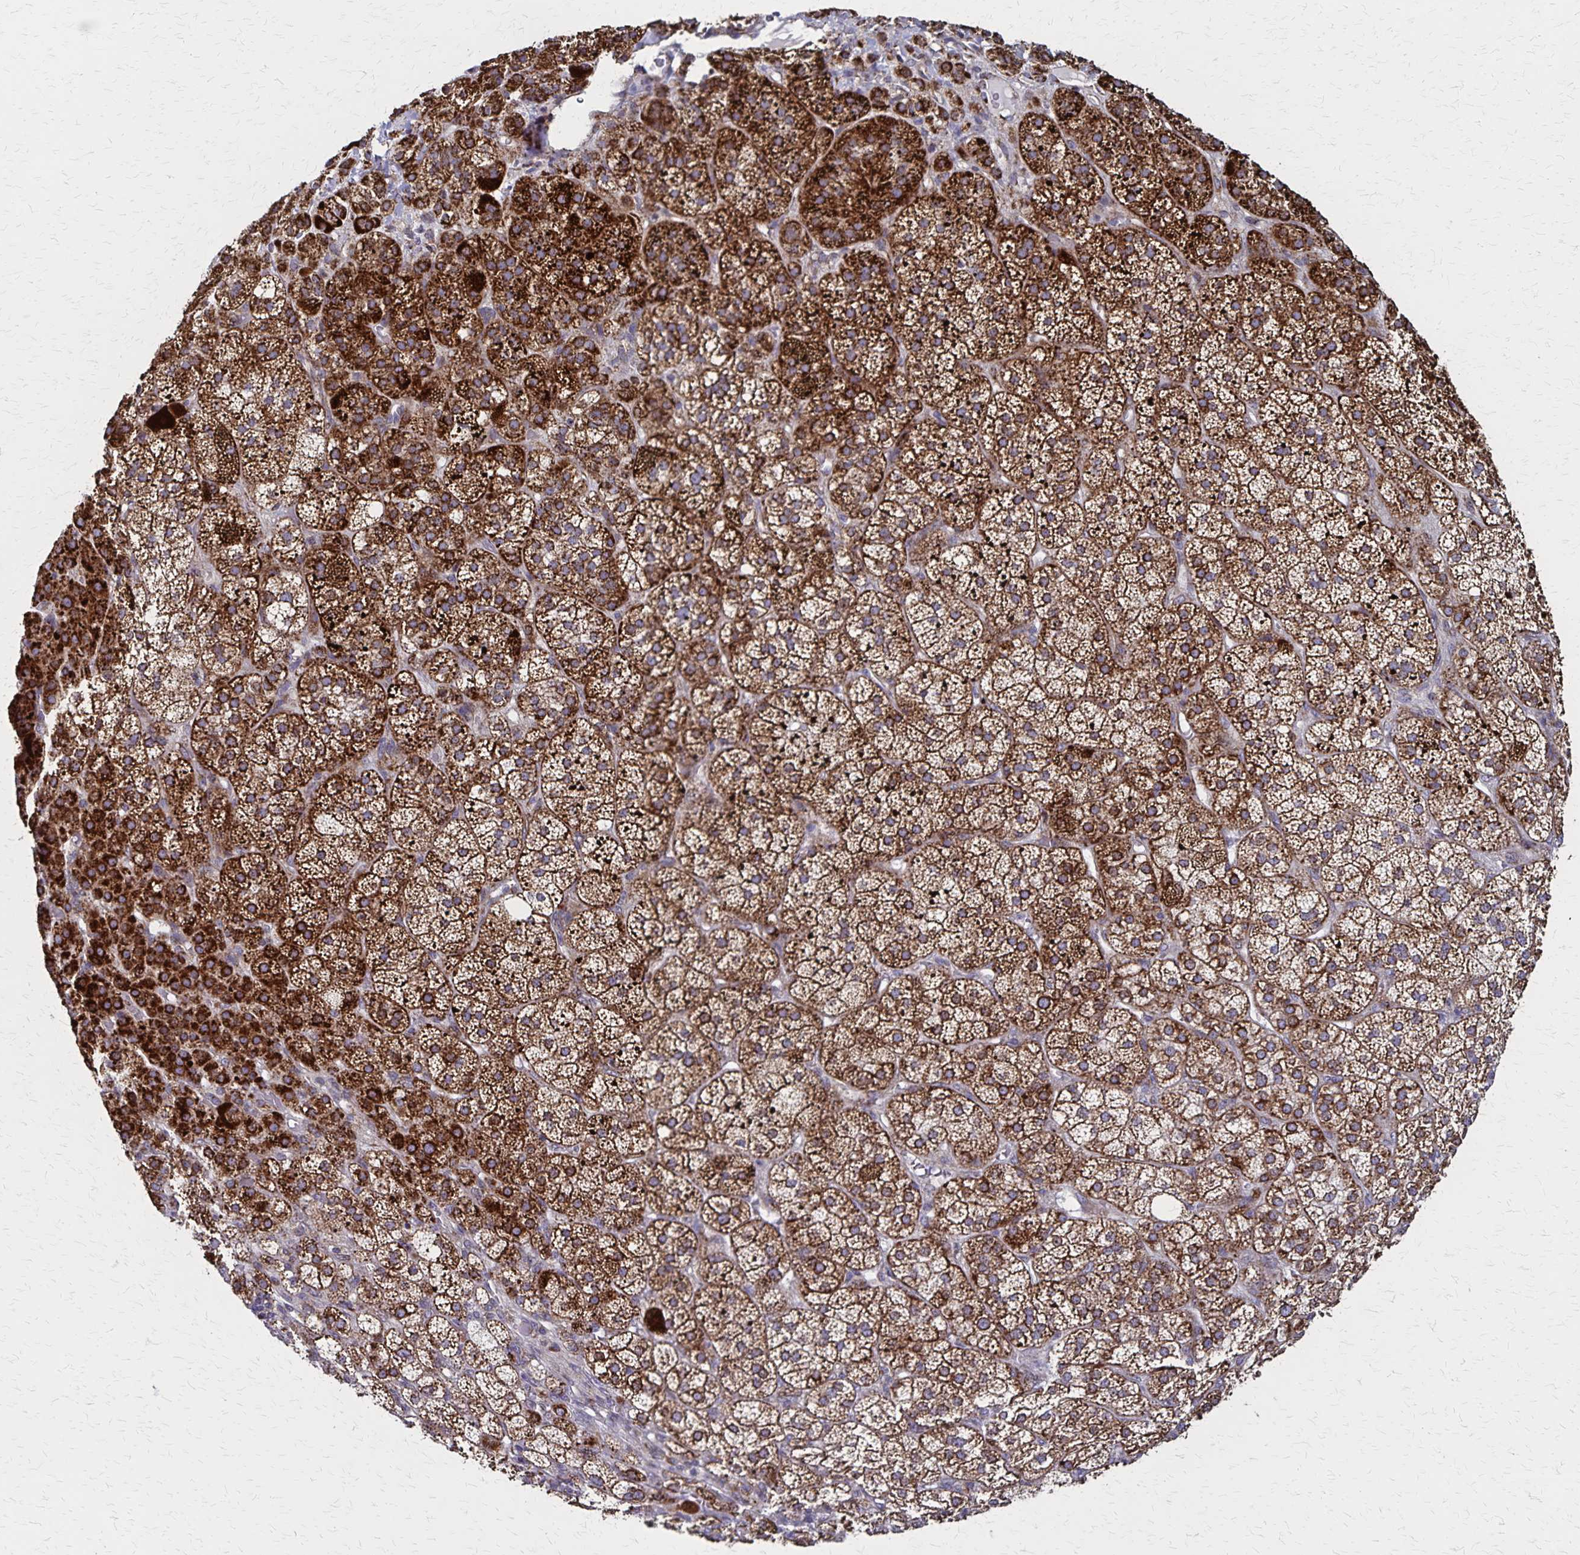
{"staining": {"intensity": "strong", "quantity": ">75%", "location": "cytoplasmic/membranous"}, "tissue": "adrenal gland", "cell_type": "Glandular cells", "image_type": "normal", "snomed": [{"axis": "morphology", "description": "Normal tissue, NOS"}, {"axis": "topography", "description": "Adrenal gland"}], "caption": "Benign adrenal gland reveals strong cytoplasmic/membranous positivity in about >75% of glandular cells, visualized by immunohistochemistry. The protein is stained brown, and the nuclei are stained in blue (DAB (3,3'-diaminobenzidine) IHC with brightfield microscopy, high magnification).", "gene": "NFS1", "patient": {"sex": "female", "age": 60}}